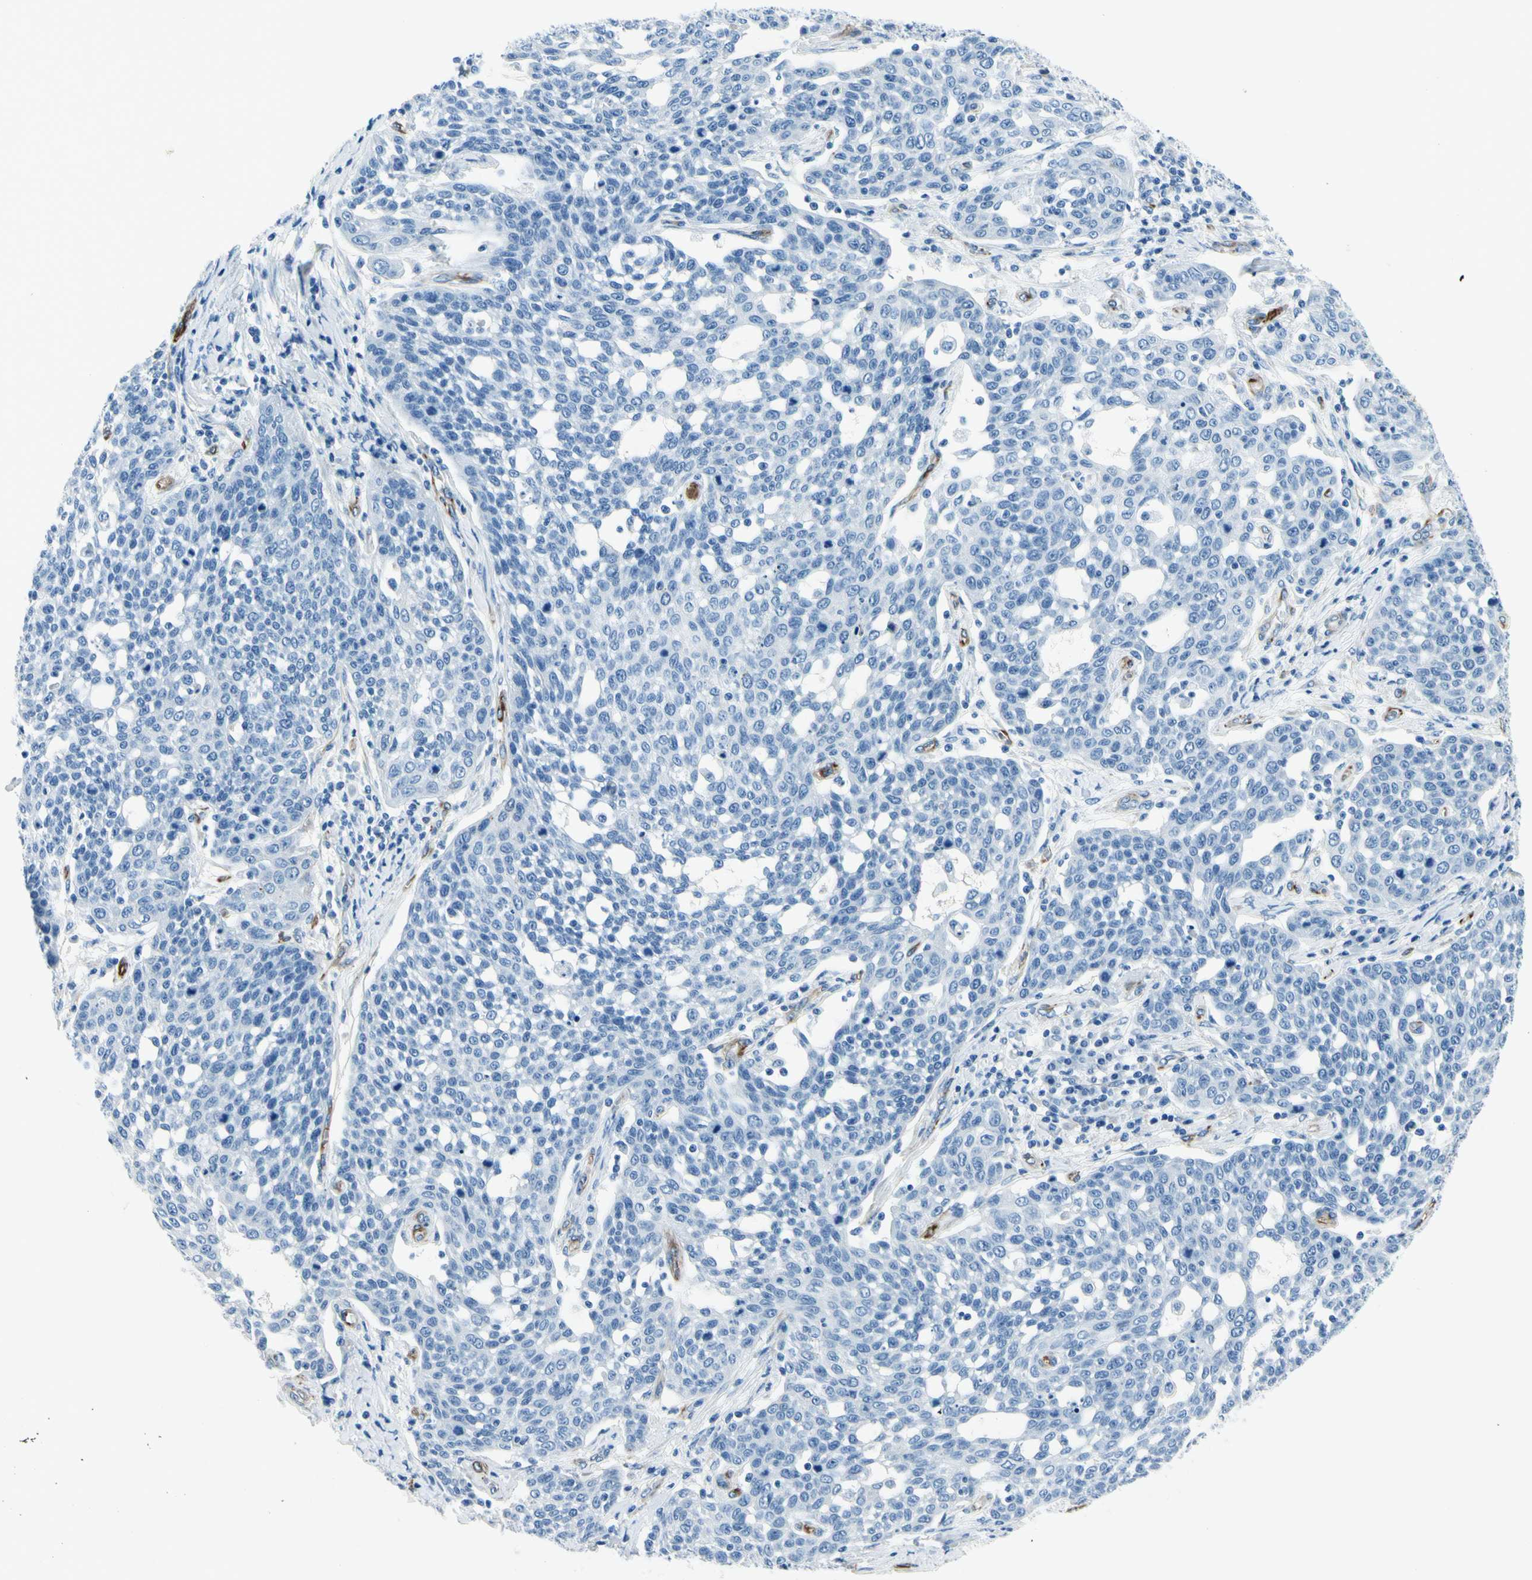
{"staining": {"intensity": "negative", "quantity": "none", "location": "none"}, "tissue": "cervical cancer", "cell_type": "Tumor cells", "image_type": "cancer", "snomed": [{"axis": "morphology", "description": "Squamous cell carcinoma, NOS"}, {"axis": "topography", "description": "Cervix"}], "caption": "Immunohistochemical staining of human squamous cell carcinoma (cervical) displays no significant staining in tumor cells. Brightfield microscopy of IHC stained with DAB (3,3'-diaminobenzidine) (brown) and hematoxylin (blue), captured at high magnification.", "gene": "PTH2R", "patient": {"sex": "female", "age": 34}}